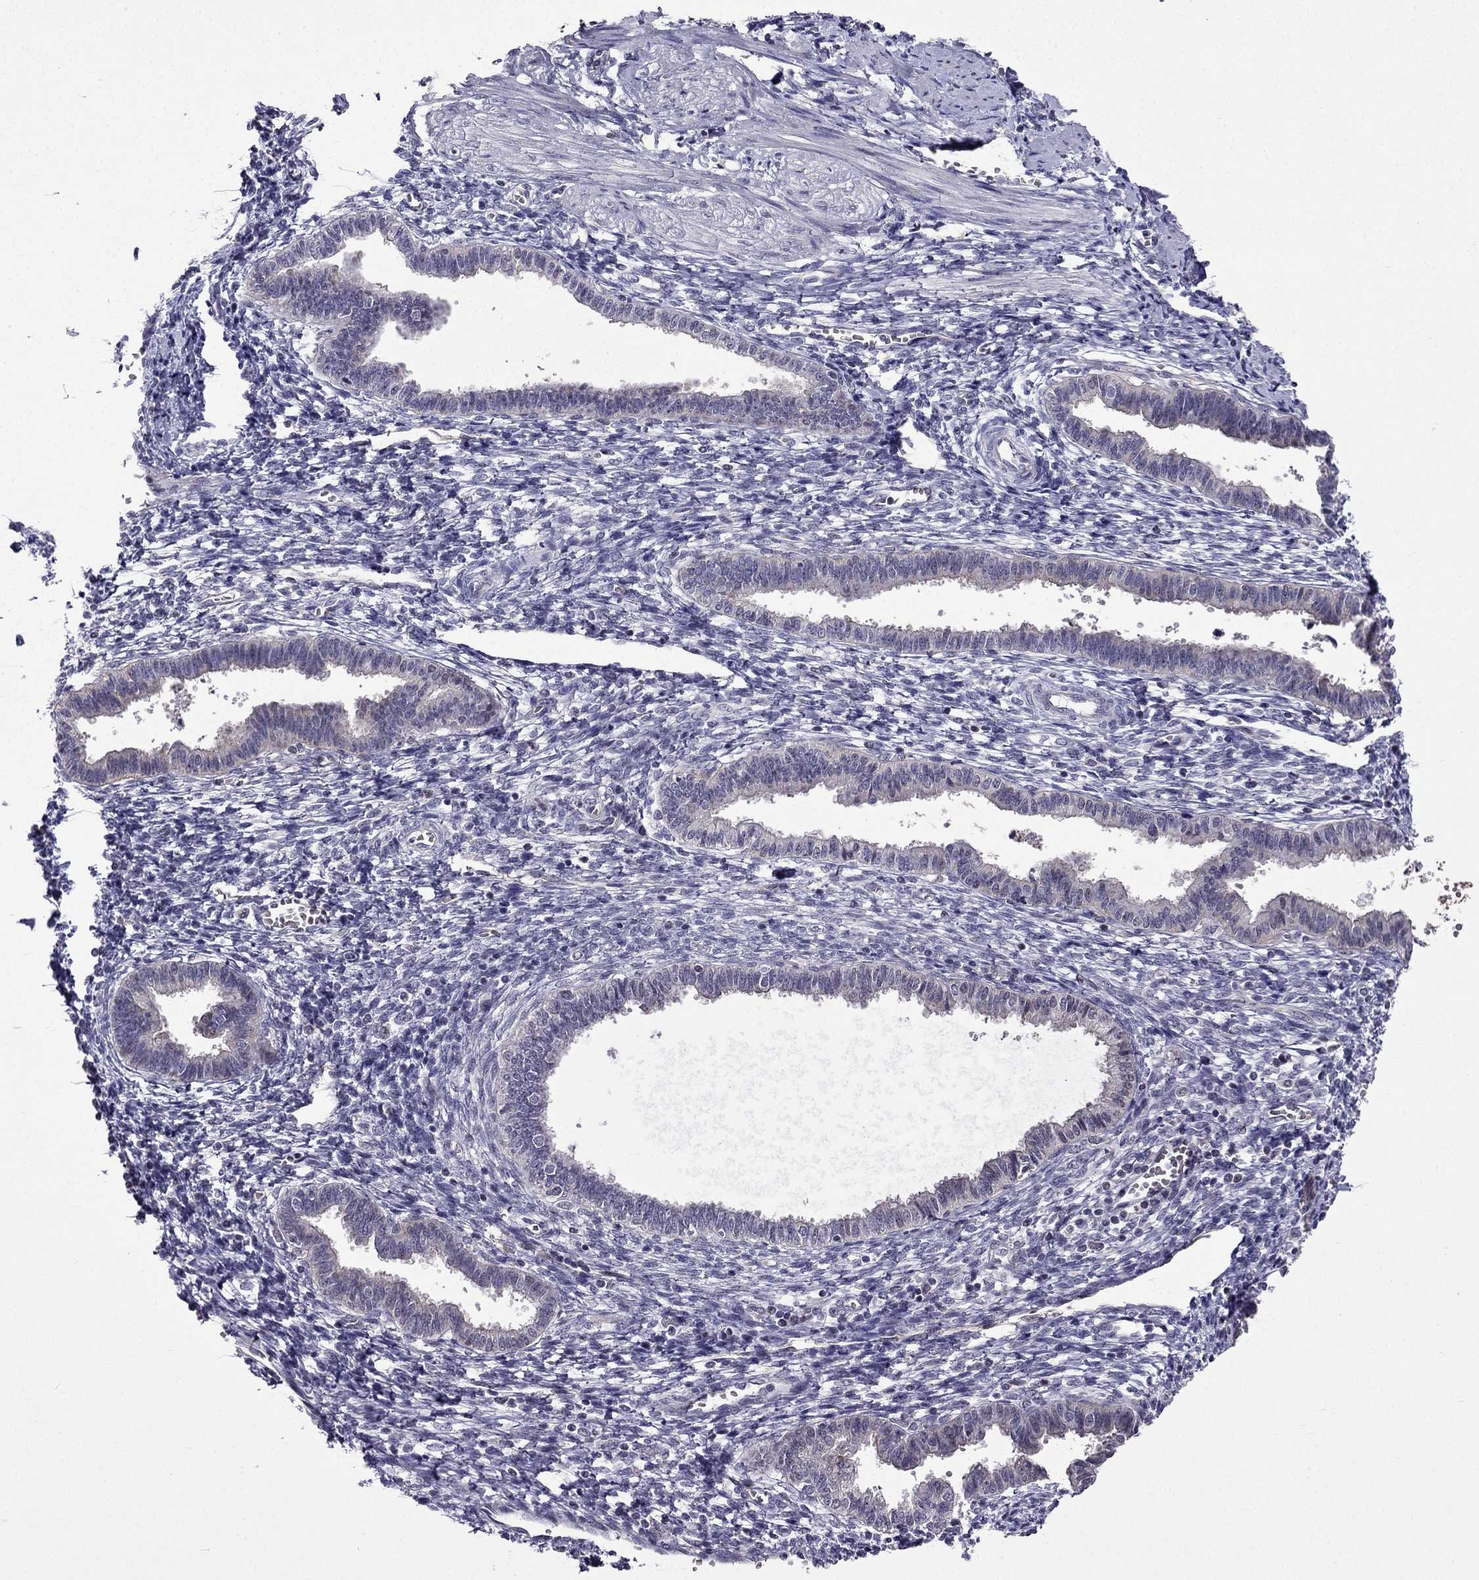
{"staining": {"intensity": "negative", "quantity": "none", "location": "none"}, "tissue": "endometrium", "cell_type": "Cells in endometrial stroma", "image_type": "normal", "snomed": [{"axis": "morphology", "description": "Normal tissue, NOS"}, {"axis": "topography", "description": "Cervix"}, {"axis": "topography", "description": "Endometrium"}], "caption": "The micrograph displays no significant staining in cells in endometrial stroma of endometrium. Brightfield microscopy of IHC stained with DAB (3,3'-diaminobenzidine) (brown) and hematoxylin (blue), captured at high magnification.", "gene": "SLC6A2", "patient": {"sex": "female", "age": 37}}